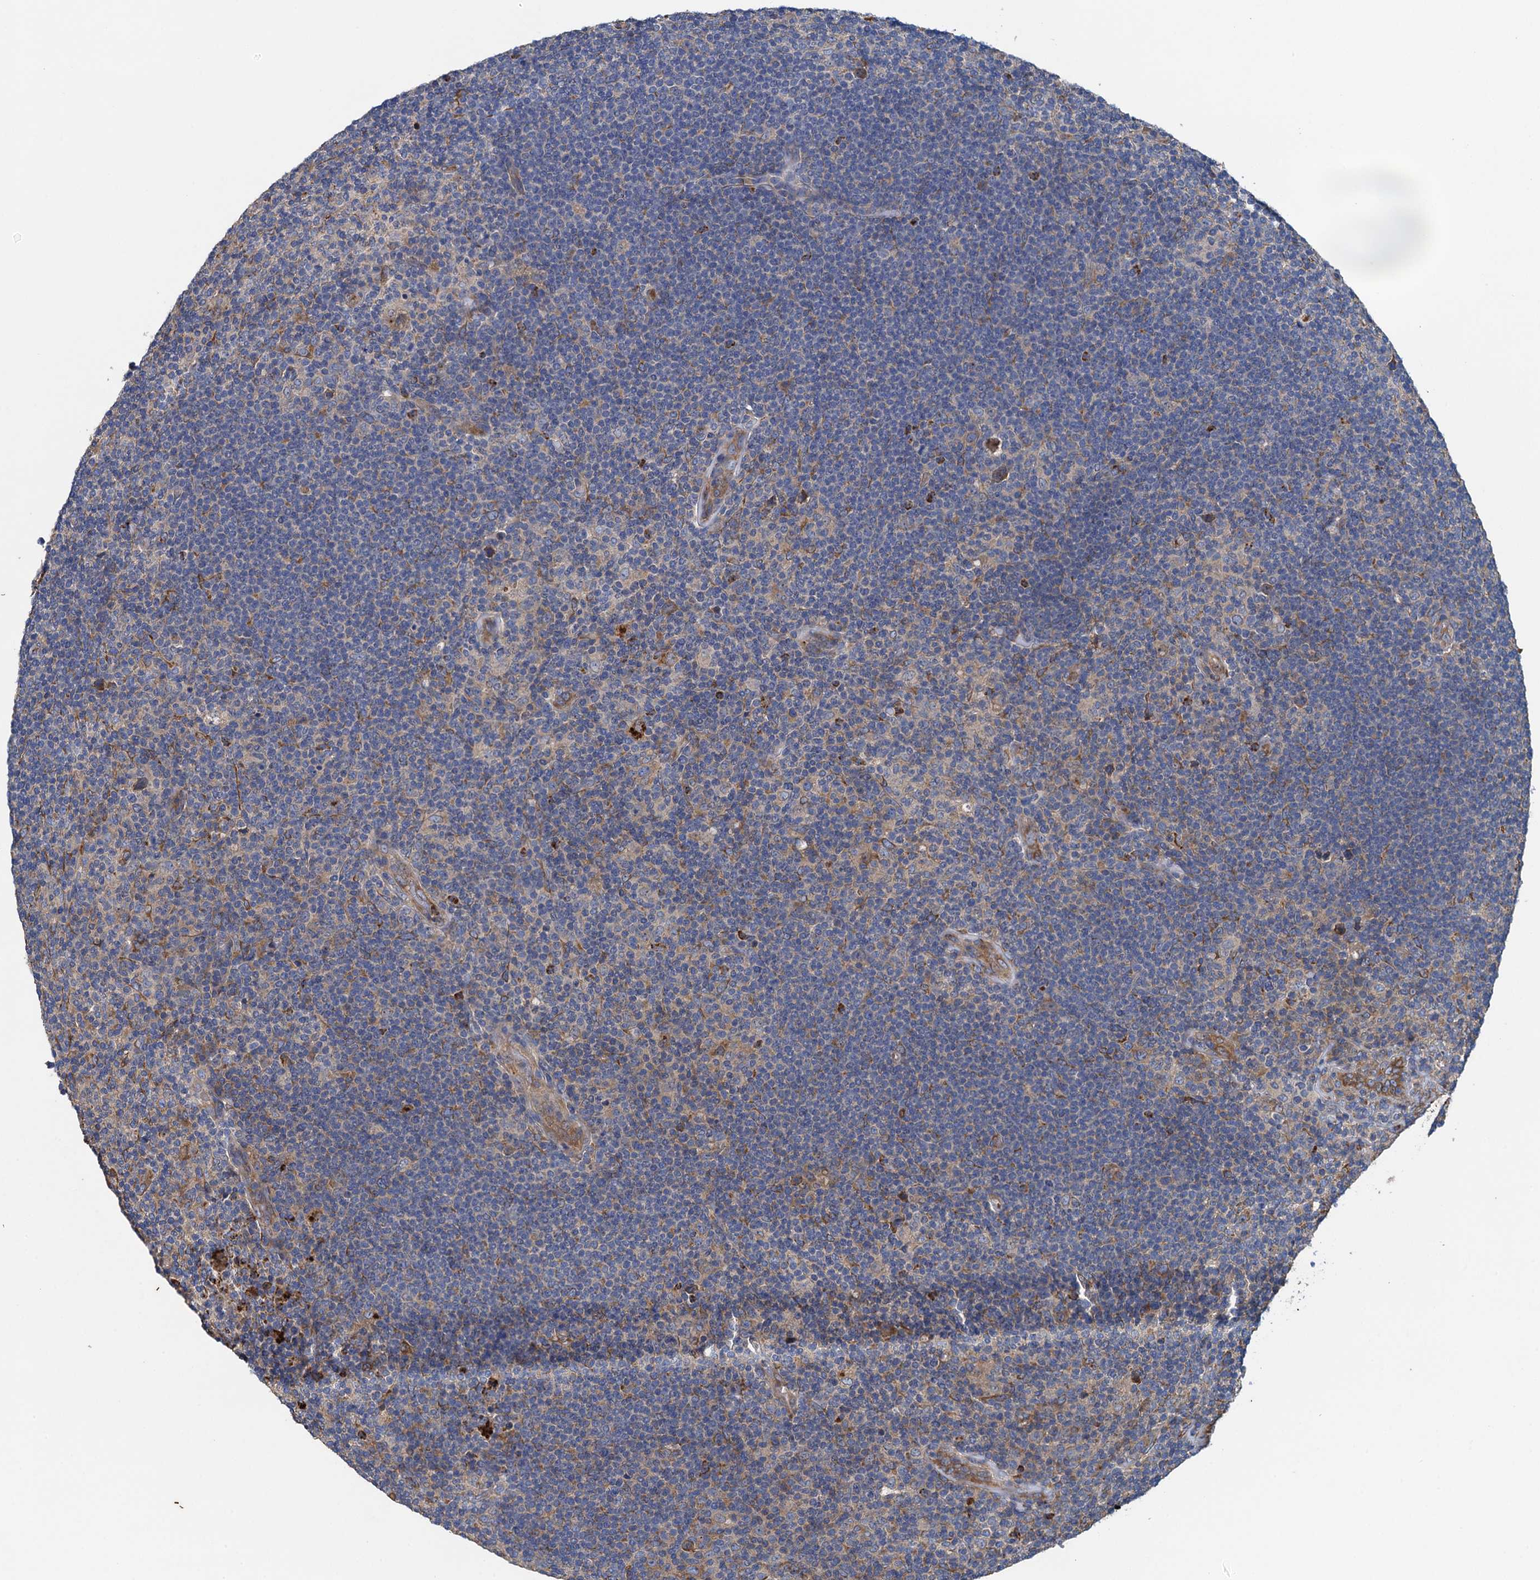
{"staining": {"intensity": "negative", "quantity": "none", "location": "none"}, "tissue": "lymphoma", "cell_type": "Tumor cells", "image_type": "cancer", "snomed": [{"axis": "morphology", "description": "Hodgkin's disease, NOS"}, {"axis": "topography", "description": "Lymph node"}], "caption": "High magnification brightfield microscopy of Hodgkin's disease stained with DAB (3,3'-diaminobenzidine) (brown) and counterstained with hematoxylin (blue): tumor cells show no significant positivity. (DAB immunohistochemistry (IHC) with hematoxylin counter stain).", "gene": "ADCY9", "patient": {"sex": "female", "age": 57}}